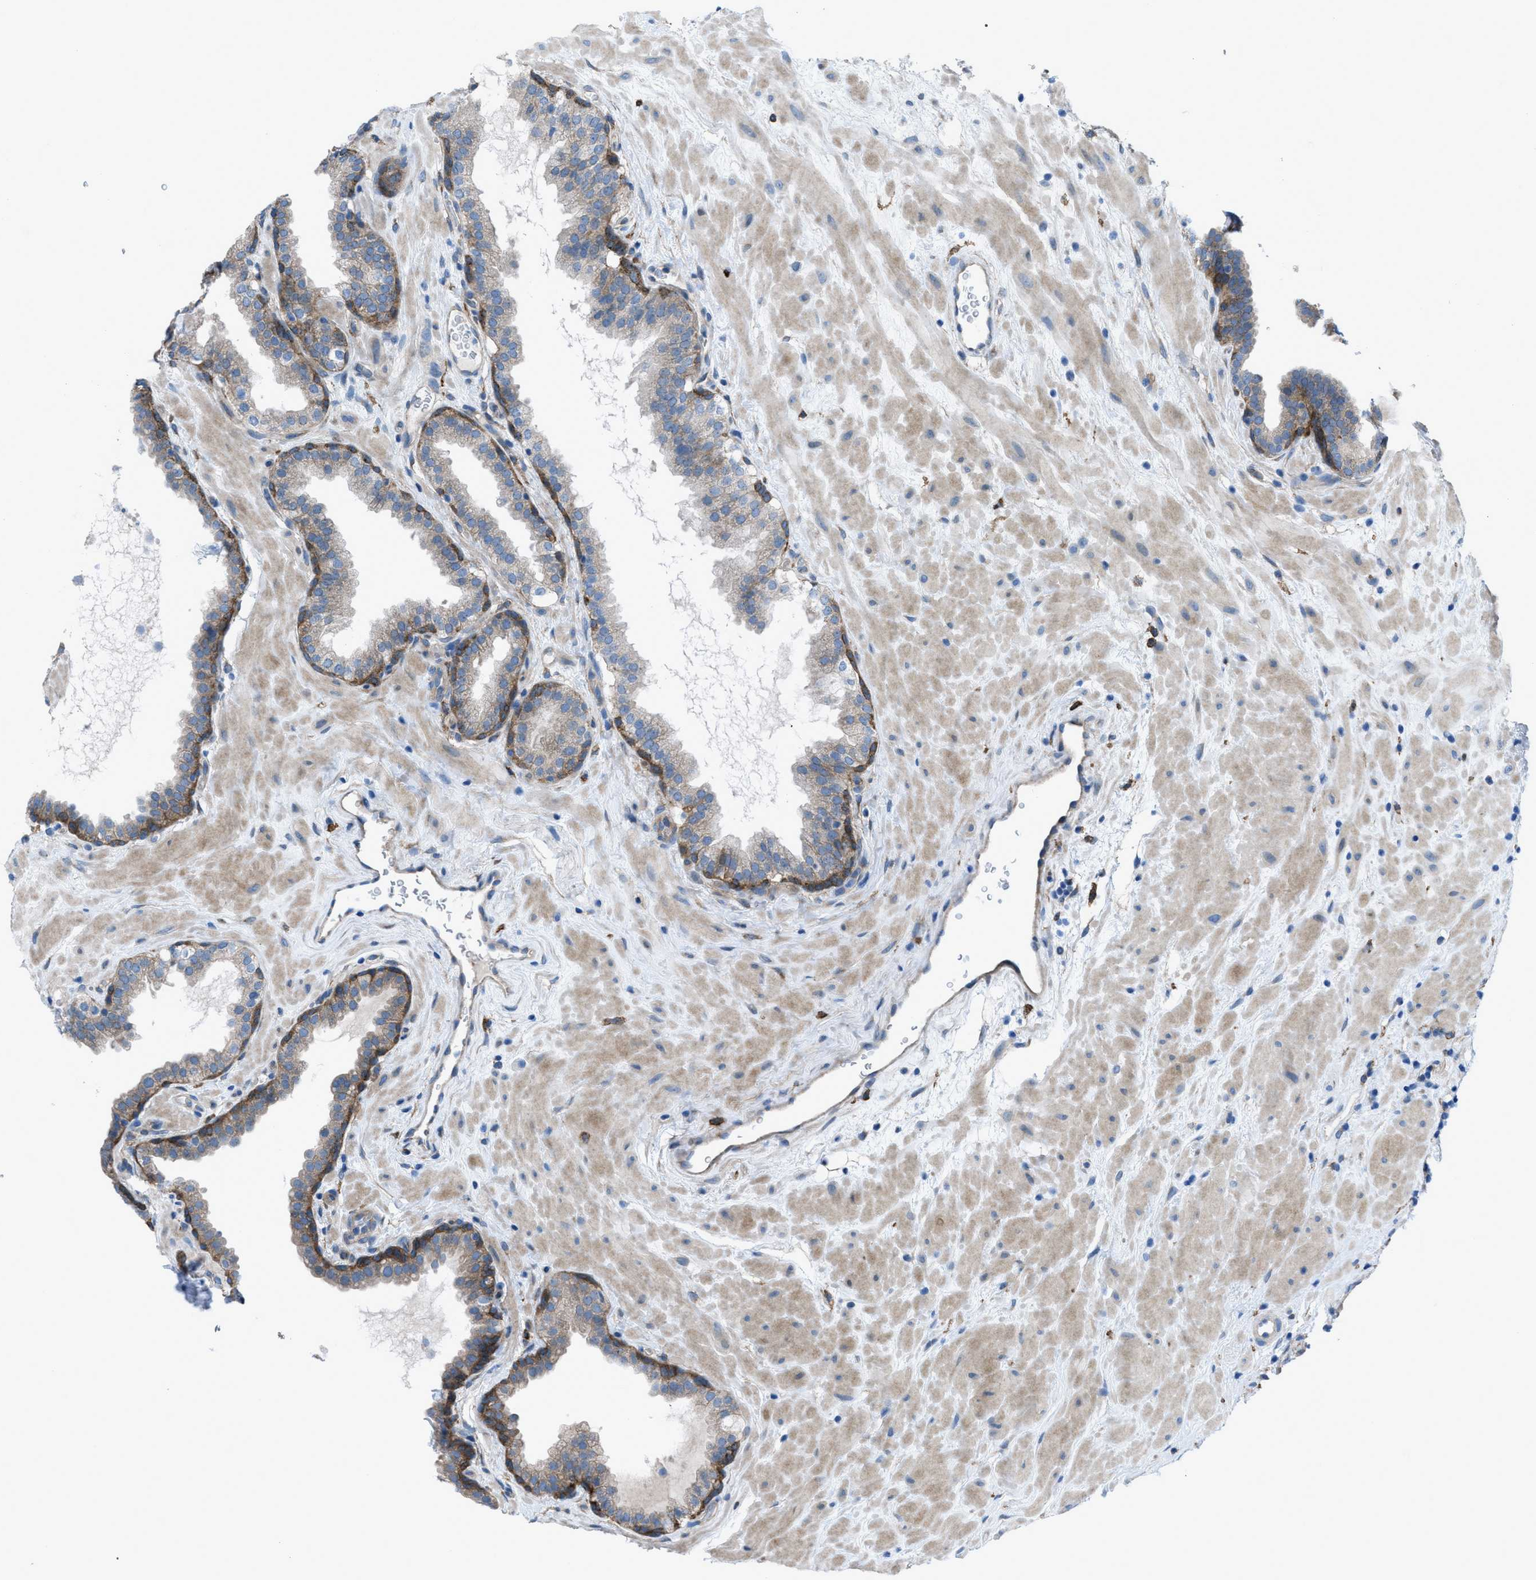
{"staining": {"intensity": "moderate", "quantity": "25%-75%", "location": "cytoplasmic/membranous"}, "tissue": "prostate", "cell_type": "Glandular cells", "image_type": "normal", "snomed": [{"axis": "morphology", "description": "Normal tissue, NOS"}, {"axis": "topography", "description": "Prostate"}], "caption": "Immunohistochemical staining of benign prostate displays medium levels of moderate cytoplasmic/membranous staining in about 25%-75% of glandular cells.", "gene": "EGFR", "patient": {"sex": "male", "age": 51}}